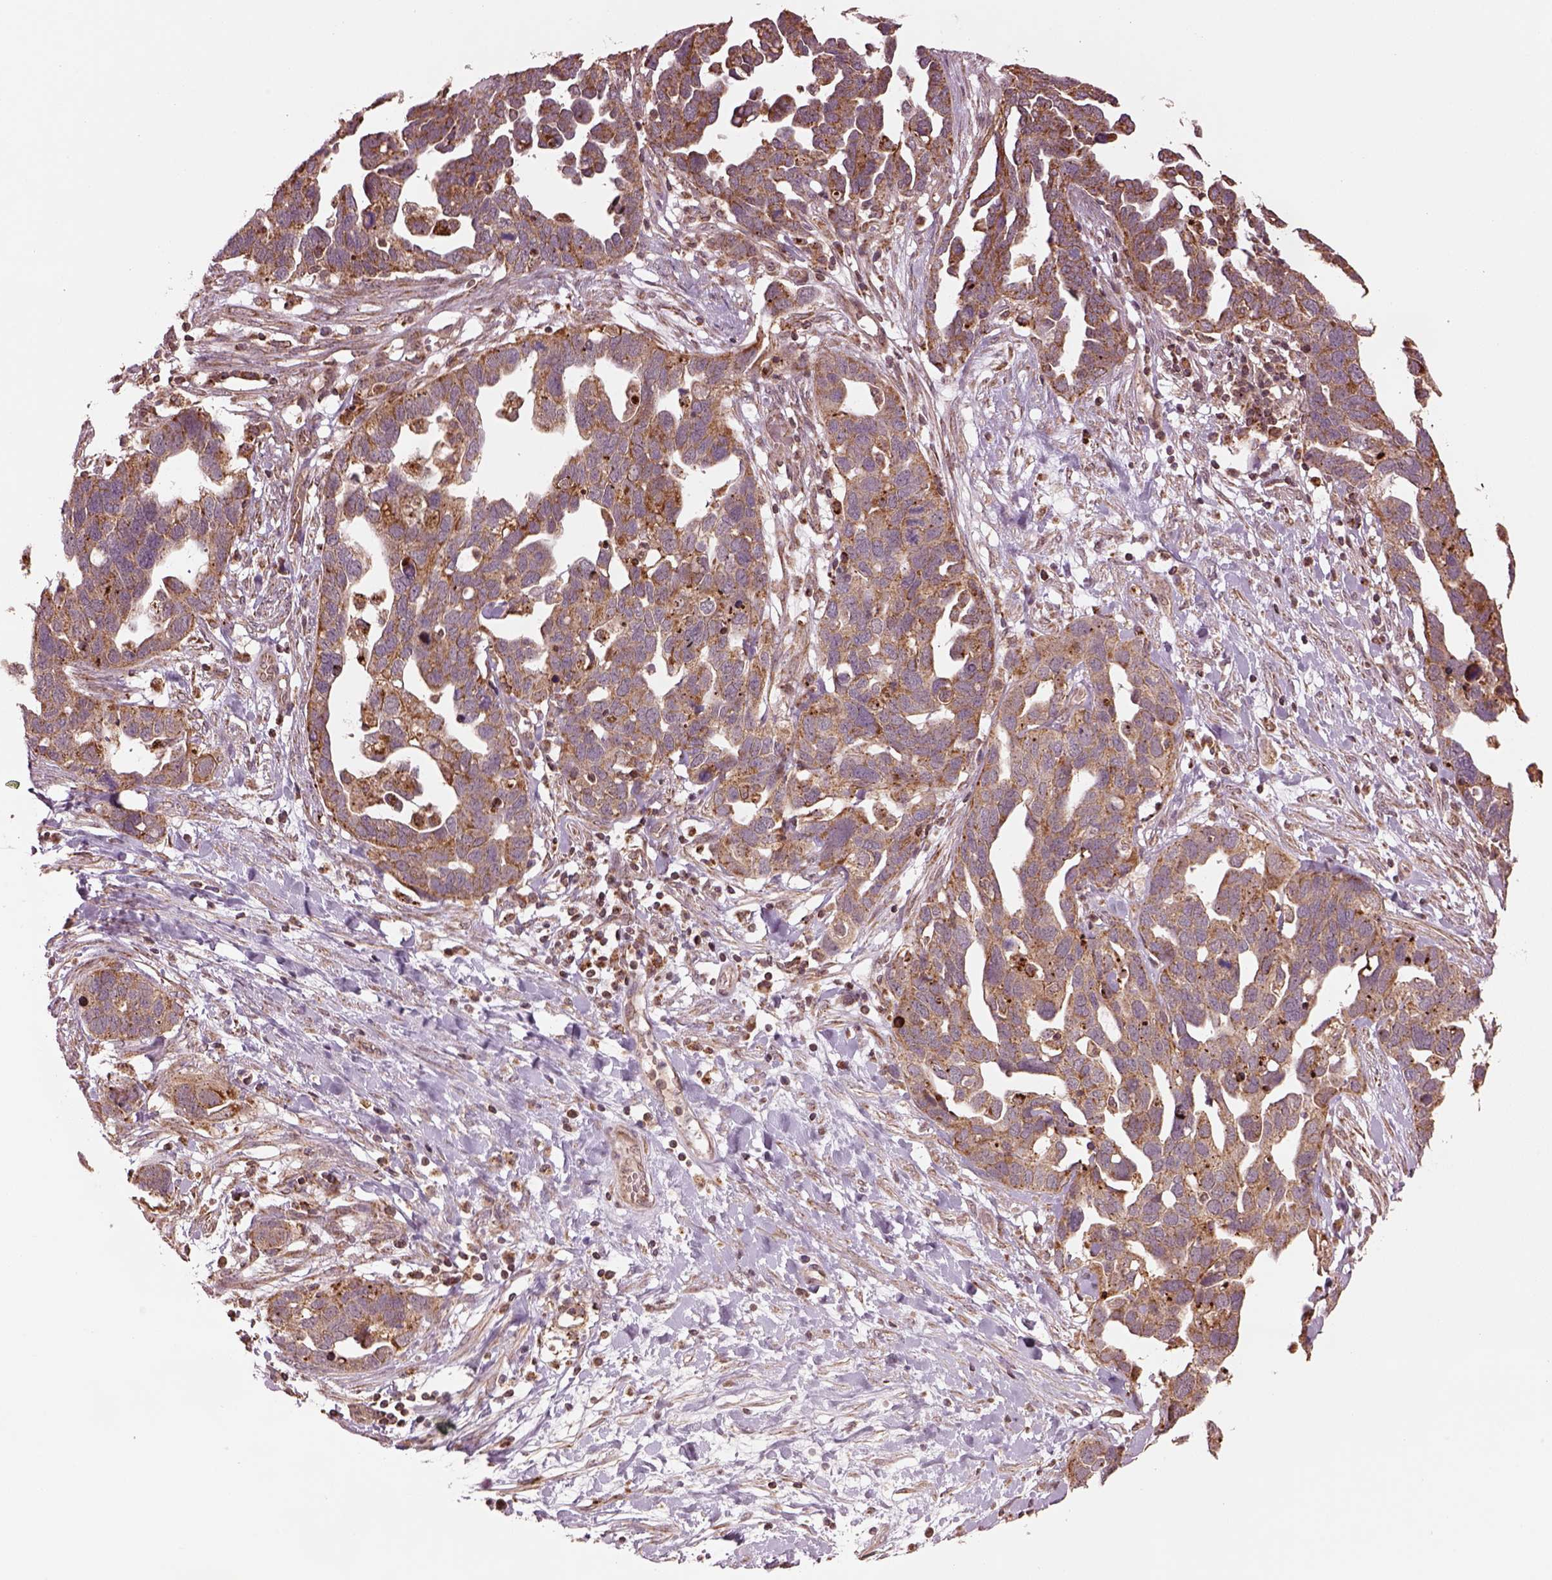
{"staining": {"intensity": "moderate", "quantity": ">75%", "location": "cytoplasmic/membranous"}, "tissue": "ovarian cancer", "cell_type": "Tumor cells", "image_type": "cancer", "snomed": [{"axis": "morphology", "description": "Cystadenocarcinoma, serous, NOS"}, {"axis": "topography", "description": "Ovary"}], "caption": "Immunohistochemical staining of ovarian cancer demonstrates medium levels of moderate cytoplasmic/membranous expression in approximately >75% of tumor cells.", "gene": "SEL1L3", "patient": {"sex": "female", "age": 54}}